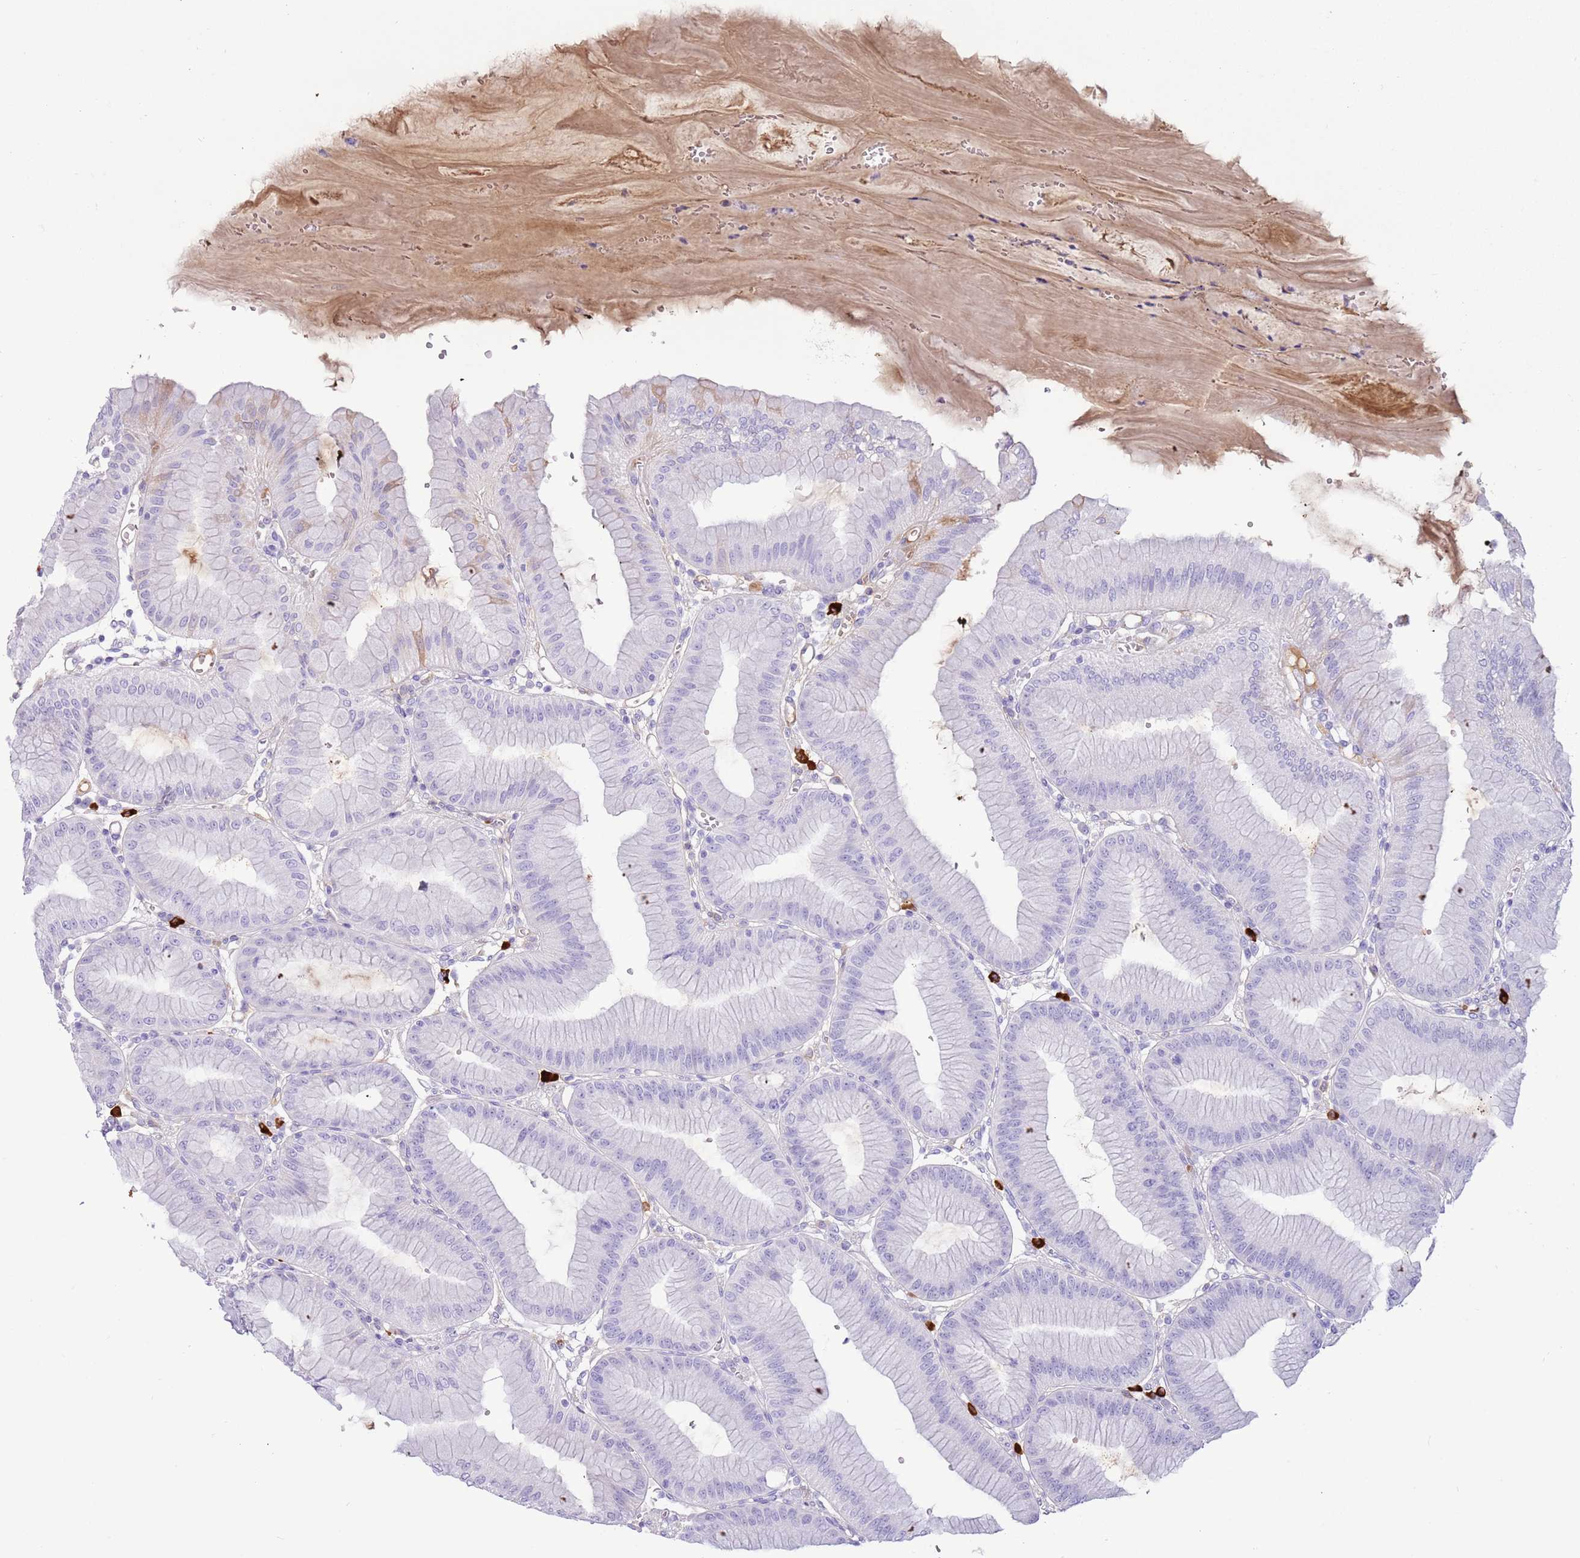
{"staining": {"intensity": "negative", "quantity": "none", "location": "none"}, "tissue": "stomach", "cell_type": "Glandular cells", "image_type": "normal", "snomed": [{"axis": "morphology", "description": "Normal tissue, NOS"}, {"axis": "topography", "description": "Stomach, lower"}], "caption": "Image shows no significant protein positivity in glandular cells of unremarkable stomach.", "gene": "IGKV3", "patient": {"sex": "male", "age": 71}}